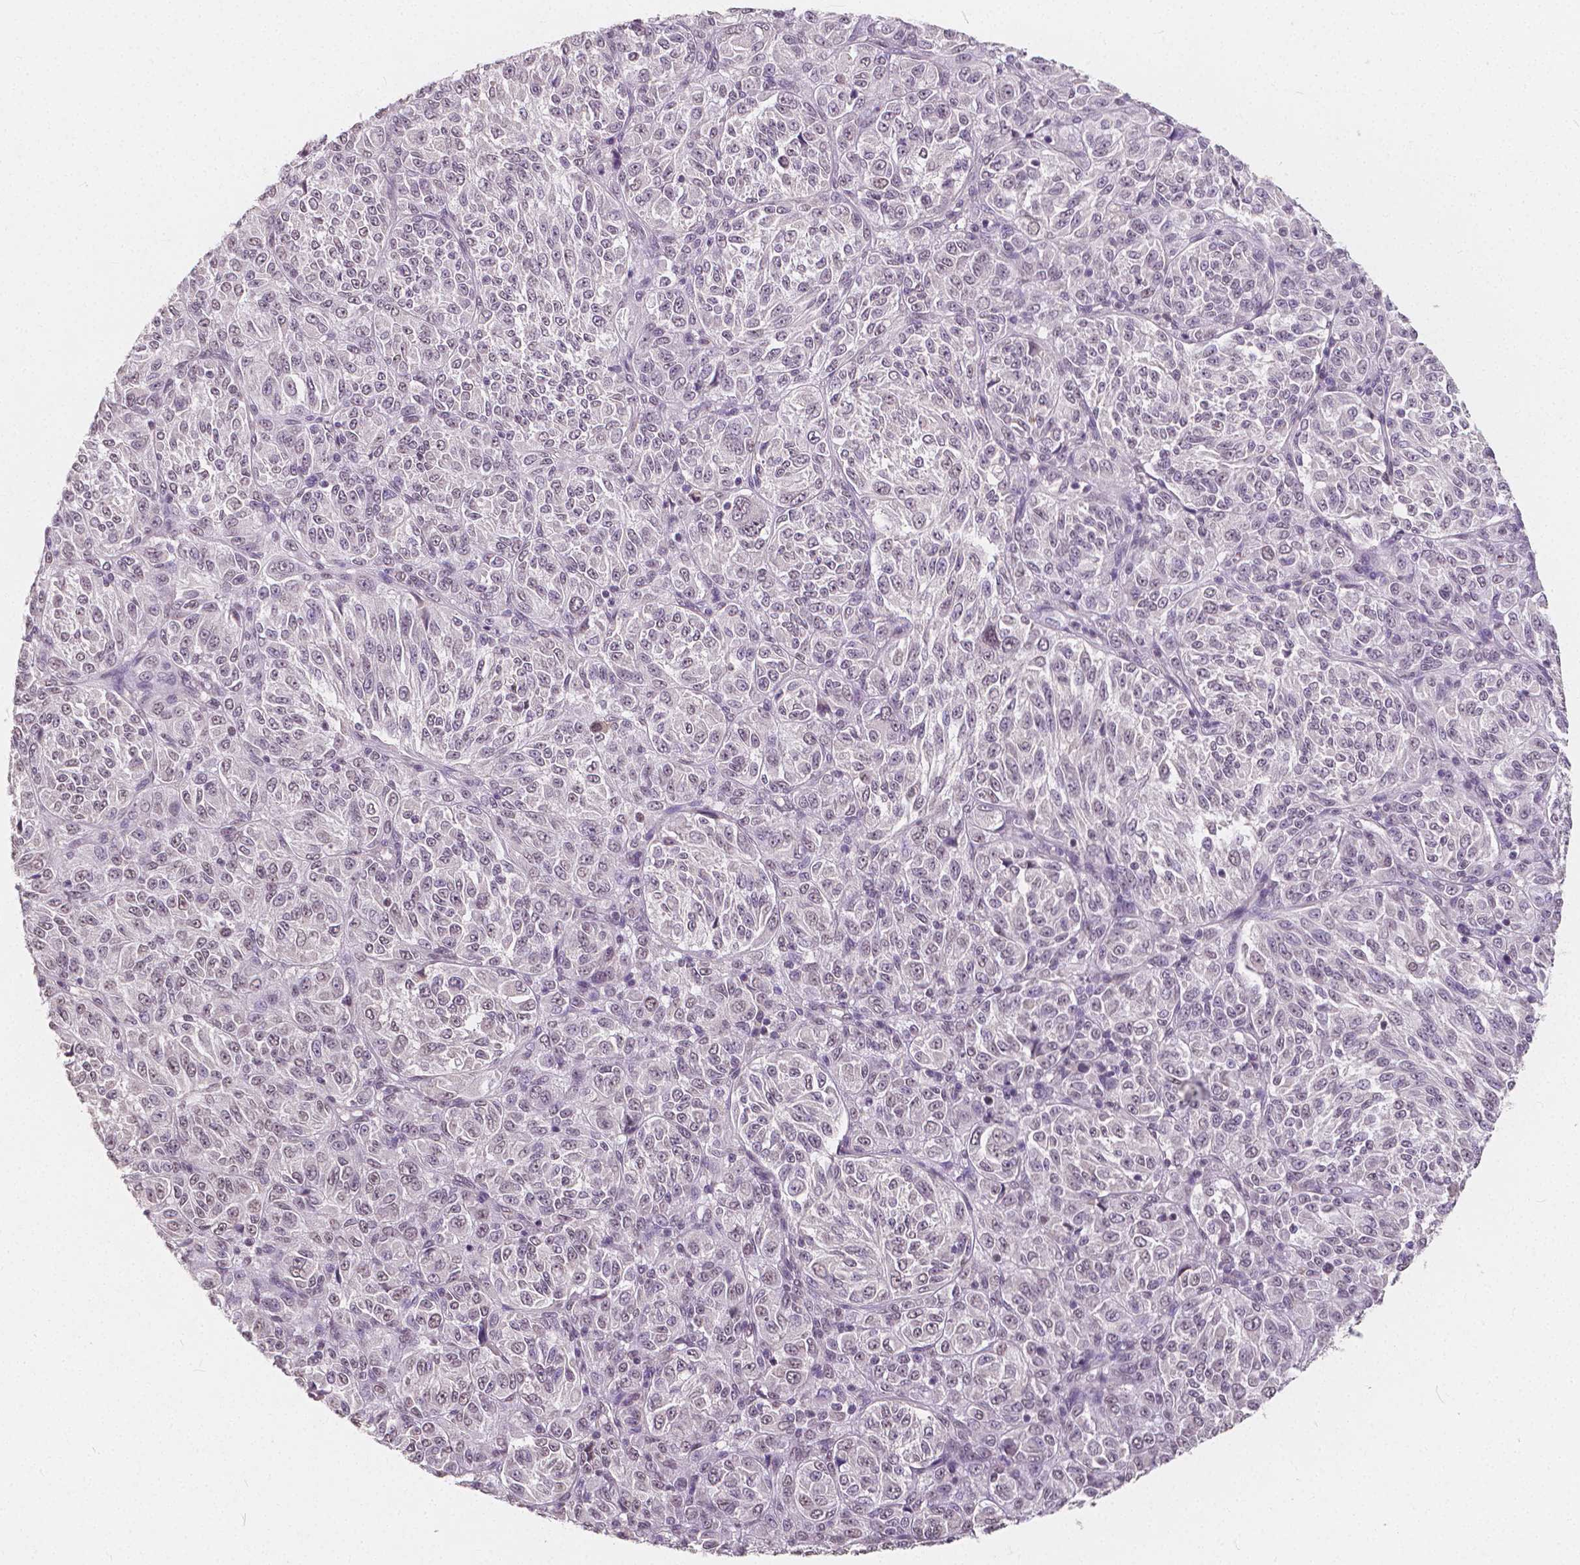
{"staining": {"intensity": "negative", "quantity": "none", "location": "none"}, "tissue": "melanoma", "cell_type": "Tumor cells", "image_type": "cancer", "snomed": [{"axis": "morphology", "description": "Malignant melanoma, Metastatic site"}, {"axis": "topography", "description": "Brain"}], "caption": "Immunohistochemistry (IHC) of human malignant melanoma (metastatic site) exhibits no expression in tumor cells.", "gene": "NOLC1", "patient": {"sex": "female", "age": 56}}